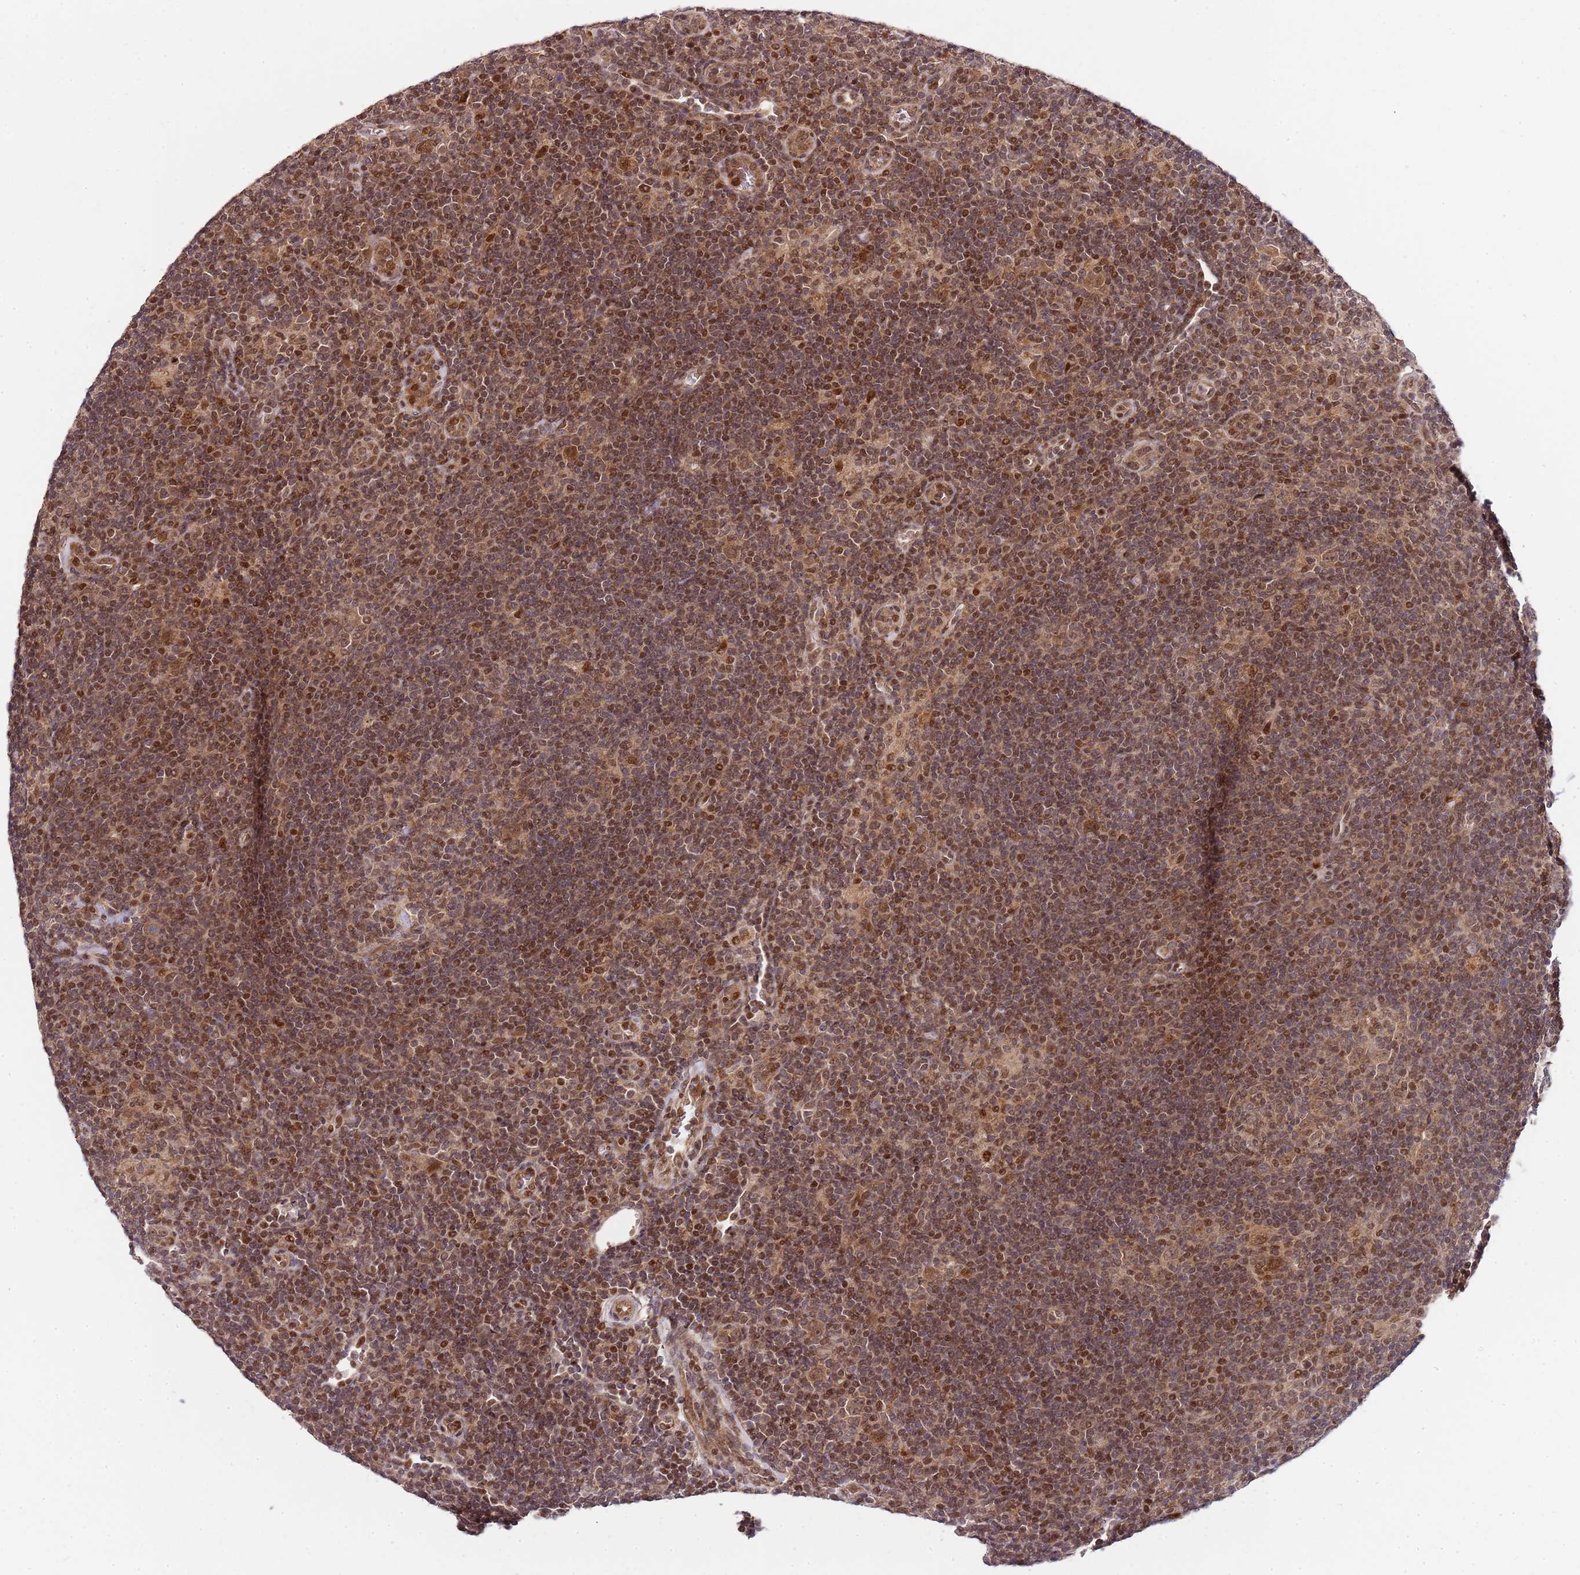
{"staining": {"intensity": "moderate", "quantity": ">75%", "location": "cytoplasmic/membranous,nuclear"}, "tissue": "lymphoma", "cell_type": "Tumor cells", "image_type": "cancer", "snomed": [{"axis": "morphology", "description": "Hodgkin's disease, NOS"}, {"axis": "topography", "description": "Lymph node"}], "caption": "Moderate cytoplasmic/membranous and nuclear protein positivity is appreciated in approximately >75% of tumor cells in Hodgkin's disease.", "gene": "EDC3", "patient": {"sex": "female", "age": 57}}